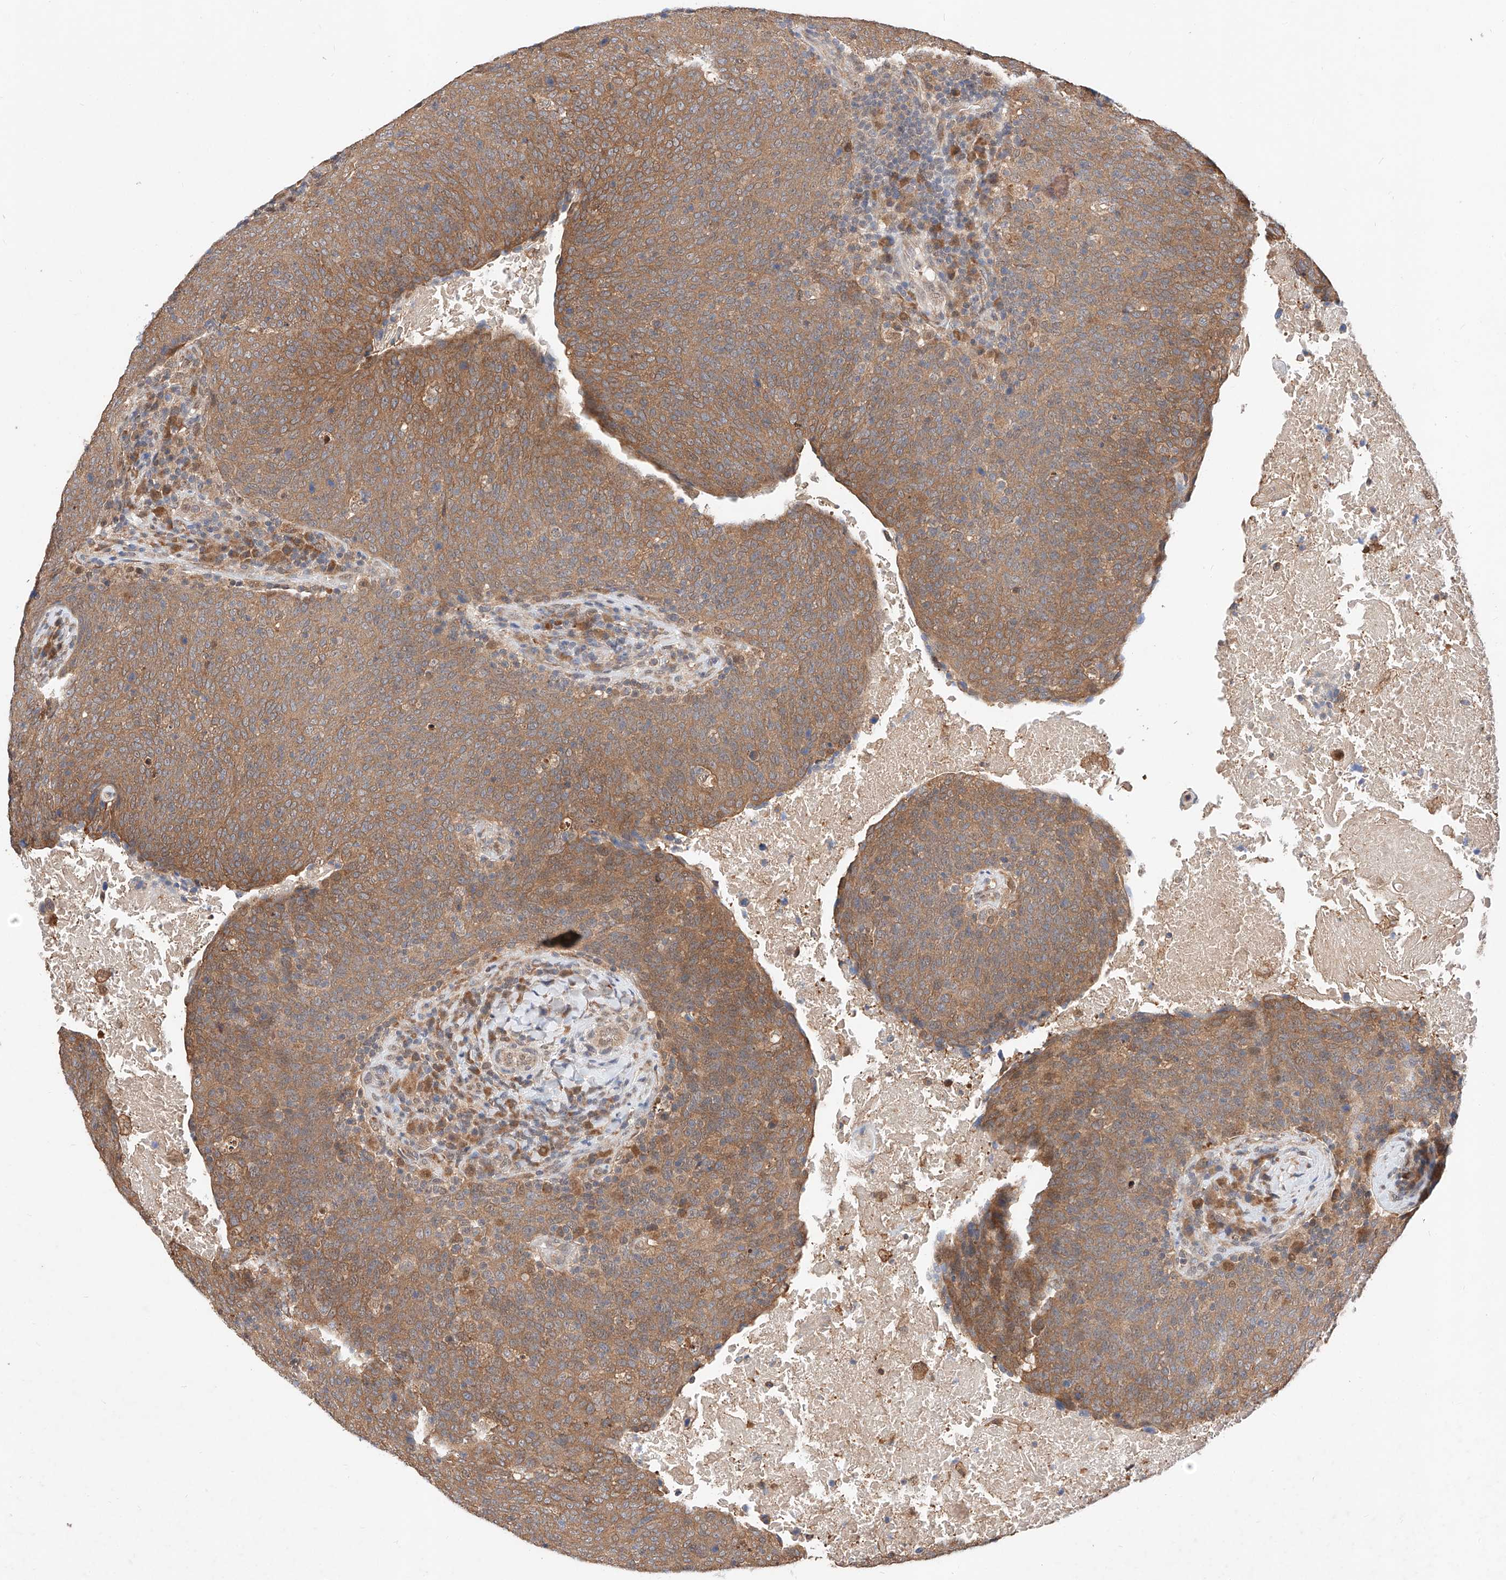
{"staining": {"intensity": "moderate", "quantity": ">75%", "location": "cytoplasmic/membranous"}, "tissue": "head and neck cancer", "cell_type": "Tumor cells", "image_type": "cancer", "snomed": [{"axis": "morphology", "description": "Squamous cell carcinoma, NOS"}, {"axis": "morphology", "description": "Squamous cell carcinoma, metastatic, NOS"}, {"axis": "topography", "description": "Lymph node"}, {"axis": "topography", "description": "Head-Neck"}], "caption": "Head and neck squamous cell carcinoma stained with a brown dye displays moderate cytoplasmic/membranous positive expression in about >75% of tumor cells.", "gene": "ZSCAN4", "patient": {"sex": "male", "age": 62}}